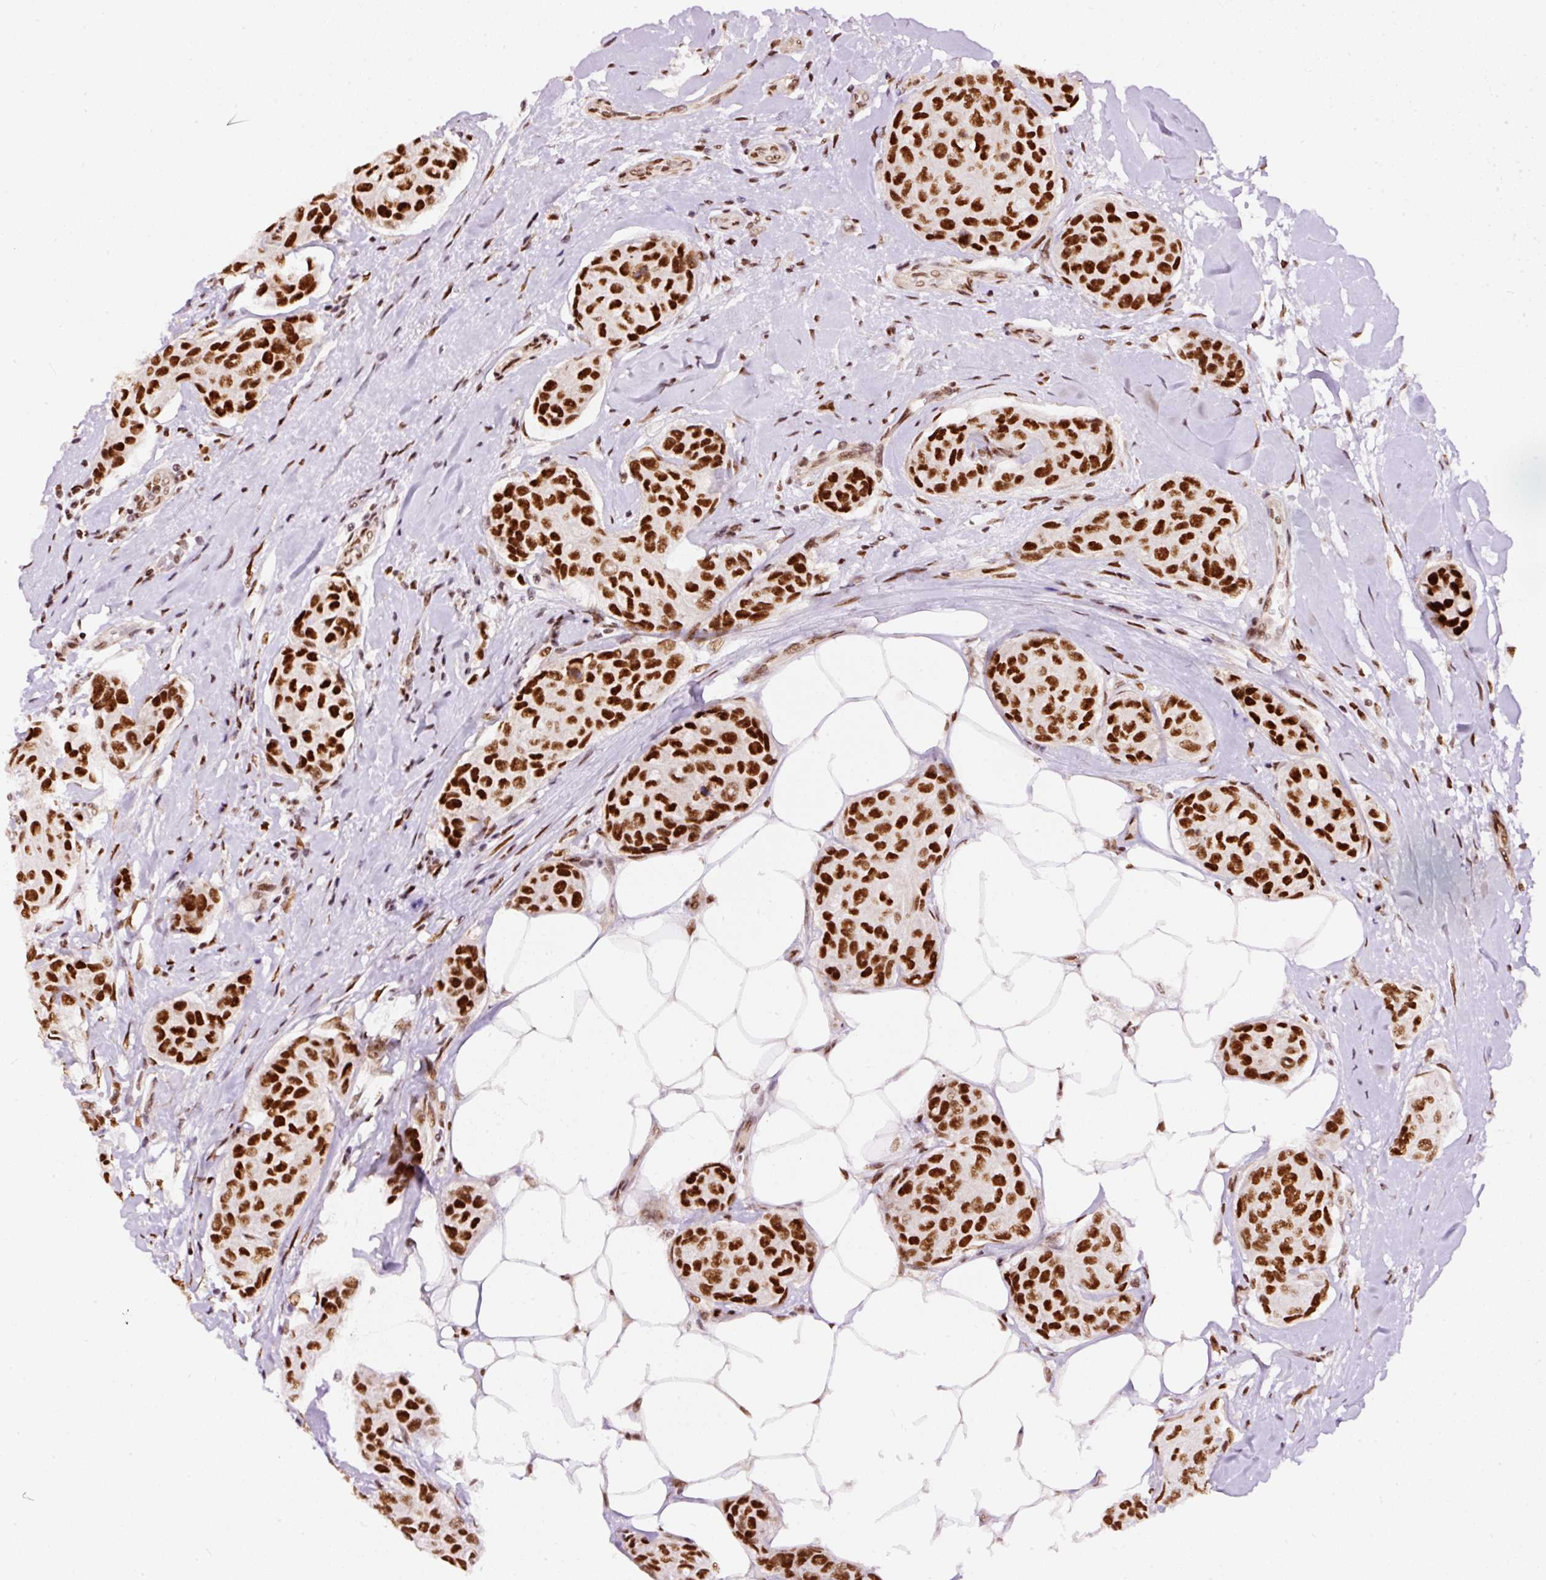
{"staining": {"intensity": "strong", "quantity": ">75%", "location": "nuclear"}, "tissue": "breast cancer", "cell_type": "Tumor cells", "image_type": "cancer", "snomed": [{"axis": "morphology", "description": "Duct carcinoma"}, {"axis": "topography", "description": "Breast"}, {"axis": "topography", "description": "Lymph node"}], "caption": "Immunohistochemical staining of human breast invasive ductal carcinoma exhibits high levels of strong nuclear expression in about >75% of tumor cells. Nuclei are stained in blue.", "gene": "HNRNPC", "patient": {"sex": "female", "age": 80}}